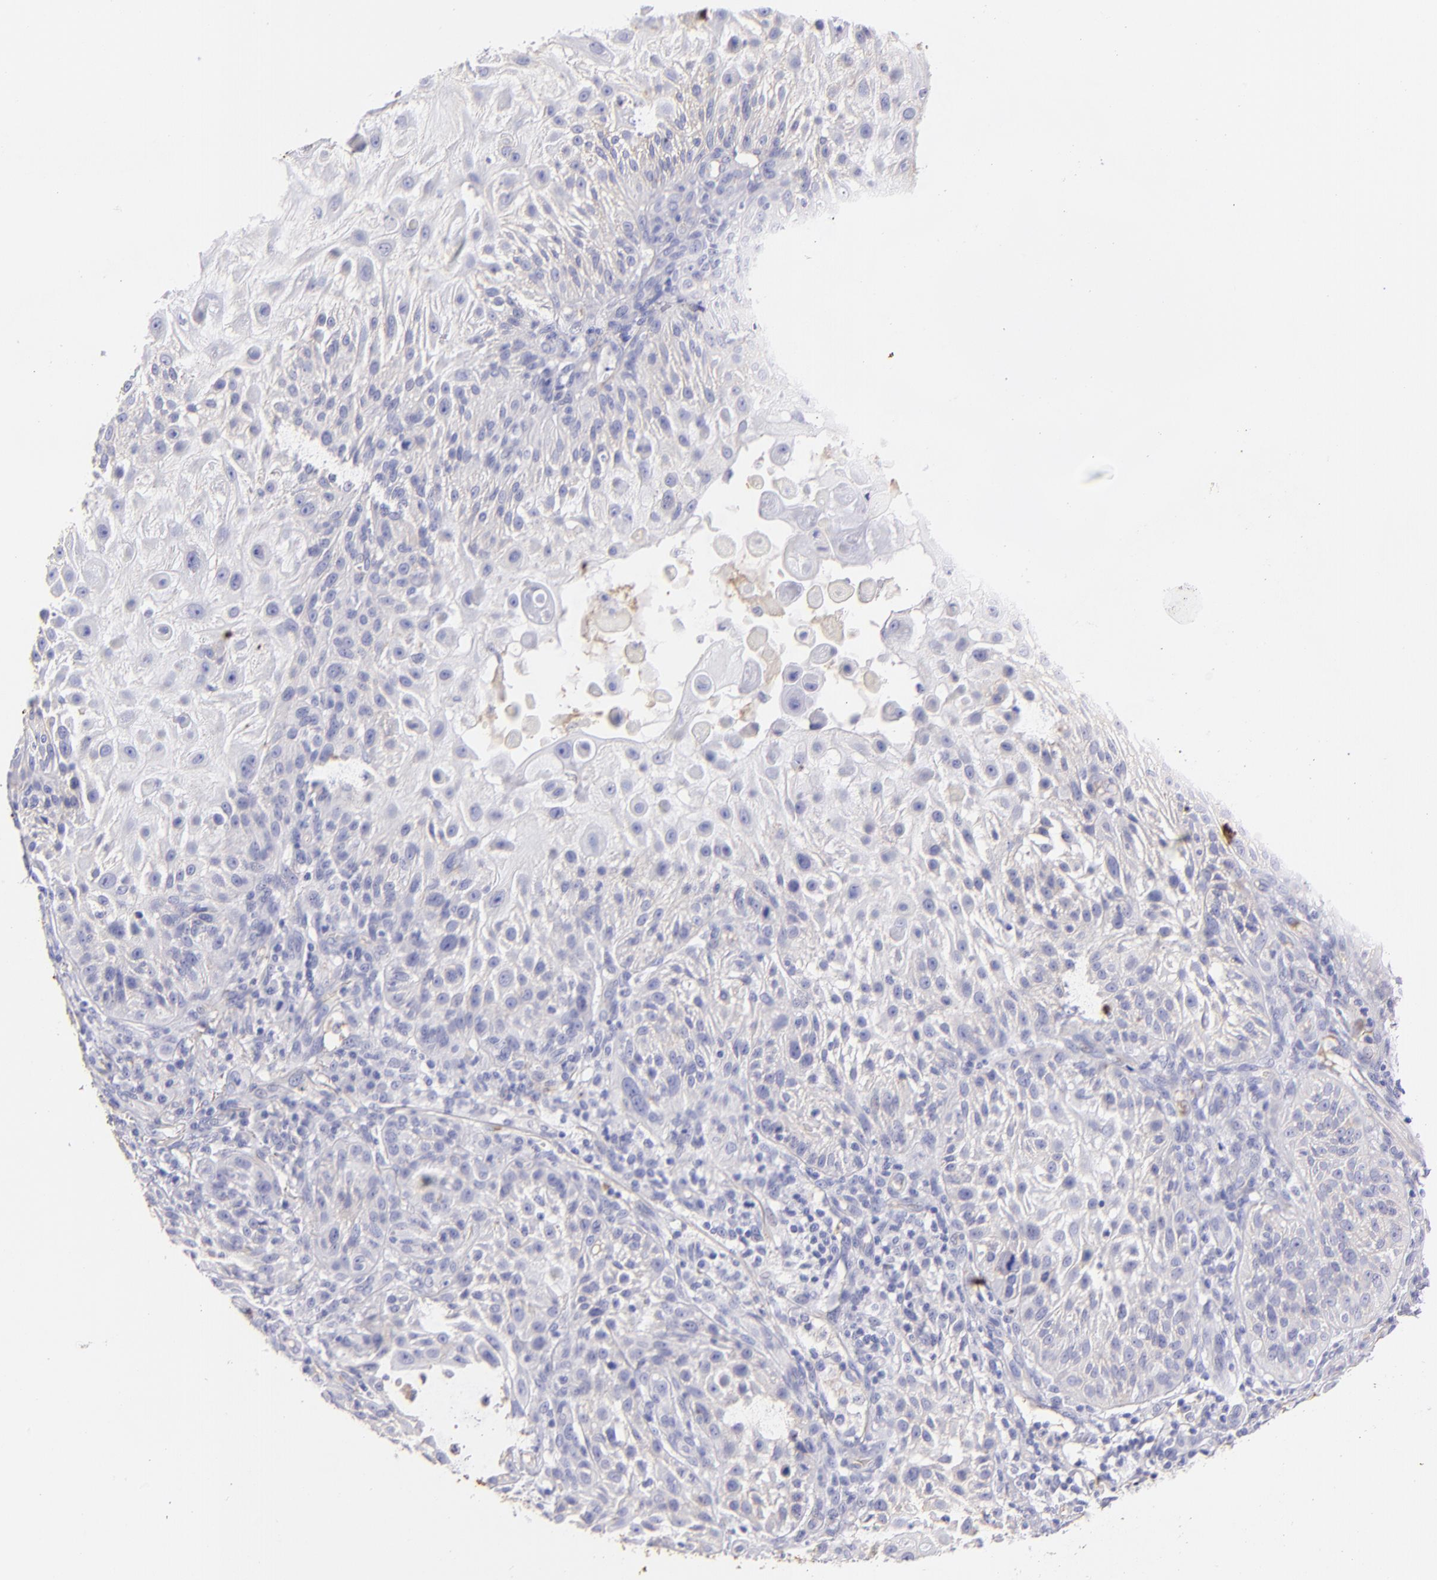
{"staining": {"intensity": "negative", "quantity": "none", "location": "none"}, "tissue": "skin cancer", "cell_type": "Tumor cells", "image_type": "cancer", "snomed": [{"axis": "morphology", "description": "Squamous cell carcinoma, NOS"}, {"axis": "topography", "description": "Skin"}], "caption": "The IHC histopathology image has no significant staining in tumor cells of skin squamous cell carcinoma tissue.", "gene": "FGB", "patient": {"sex": "female", "age": 89}}